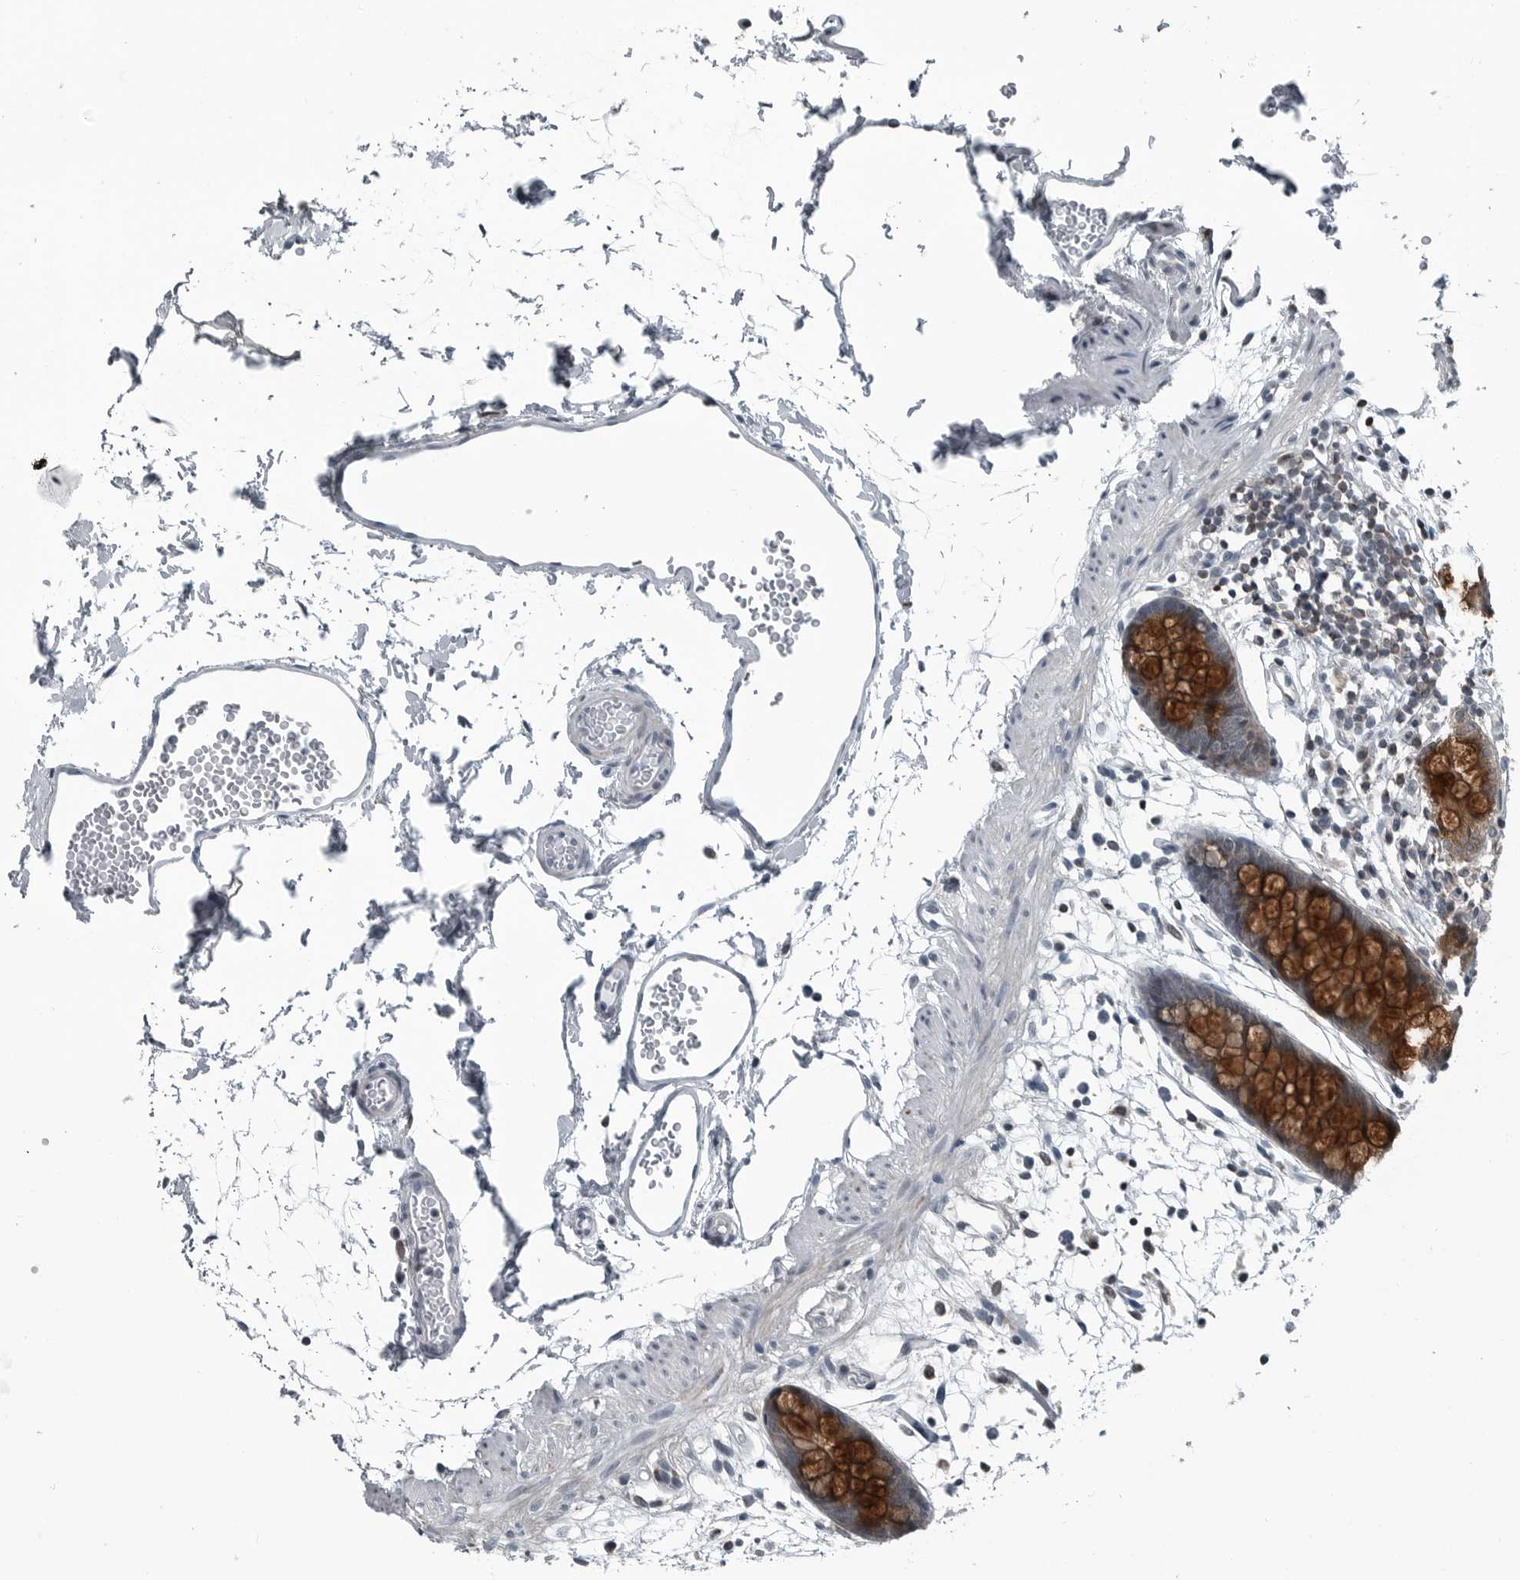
{"staining": {"intensity": "negative", "quantity": "none", "location": "none"}, "tissue": "colon", "cell_type": "Endothelial cells", "image_type": "normal", "snomed": [{"axis": "morphology", "description": "Normal tissue, NOS"}, {"axis": "topography", "description": "Colon"}], "caption": "Colon was stained to show a protein in brown. There is no significant expression in endothelial cells. (DAB (3,3'-diaminobenzidine) IHC with hematoxylin counter stain).", "gene": "GAK", "patient": {"sex": "male", "age": 56}}